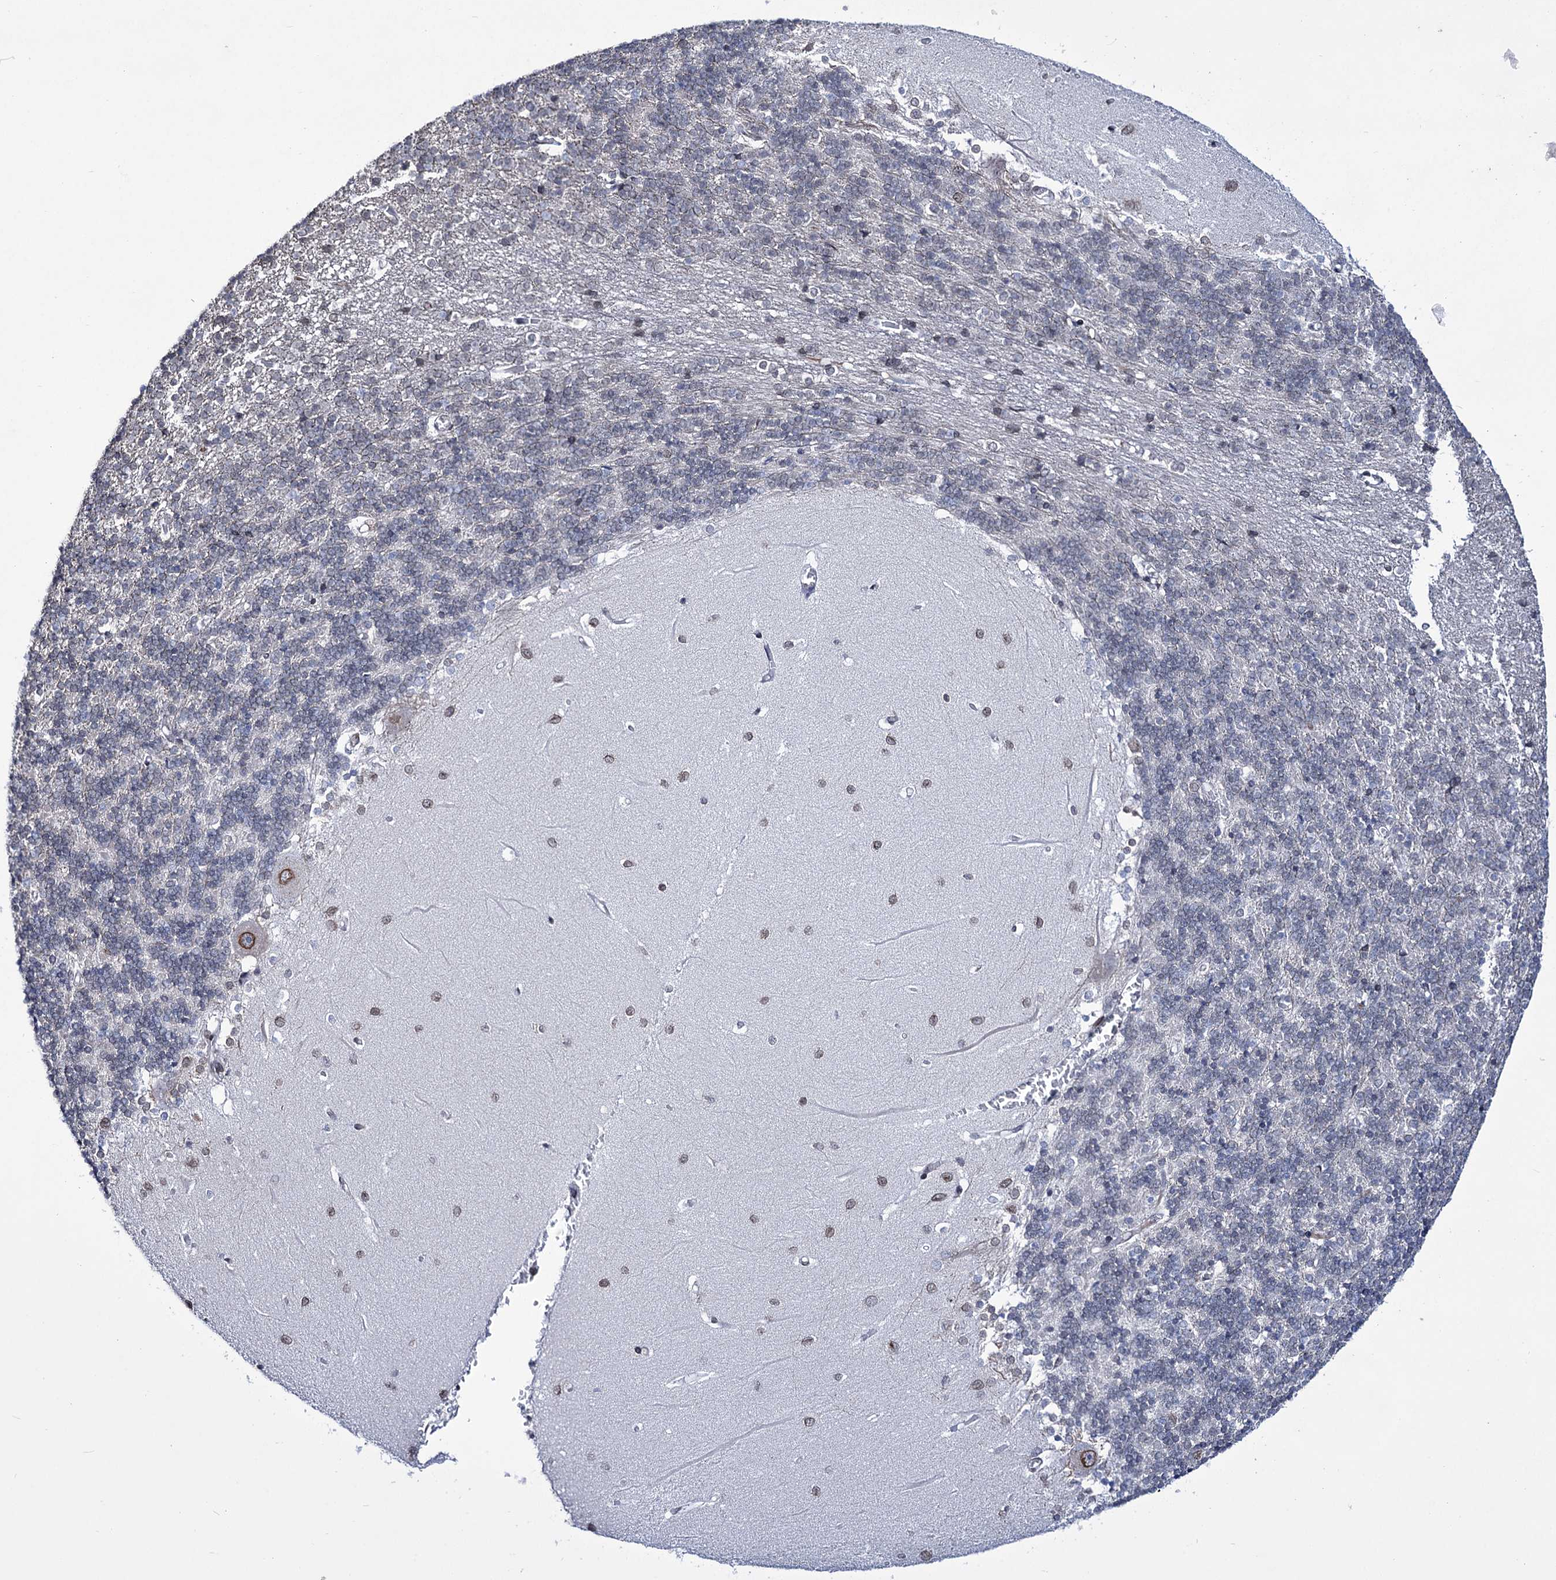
{"staining": {"intensity": "negative", "quantity": "none", "location": "none"}, "tissue": "cerebellum", "cell_type": "Cells in granular layer", "image_type": "normal", "snomed": [{"axis": "morphology", "description": "Normal tissue, NOS"}, {"axis": "topography", "description": "Cerebellum"}], "caption": "Immunohistochemistry (IHC) of unremarkable human cerebellum reveals no positivity in cells in granular layer.", "gene": "ZC3H12C", "patient": {"sex": "male", "age": 37}}